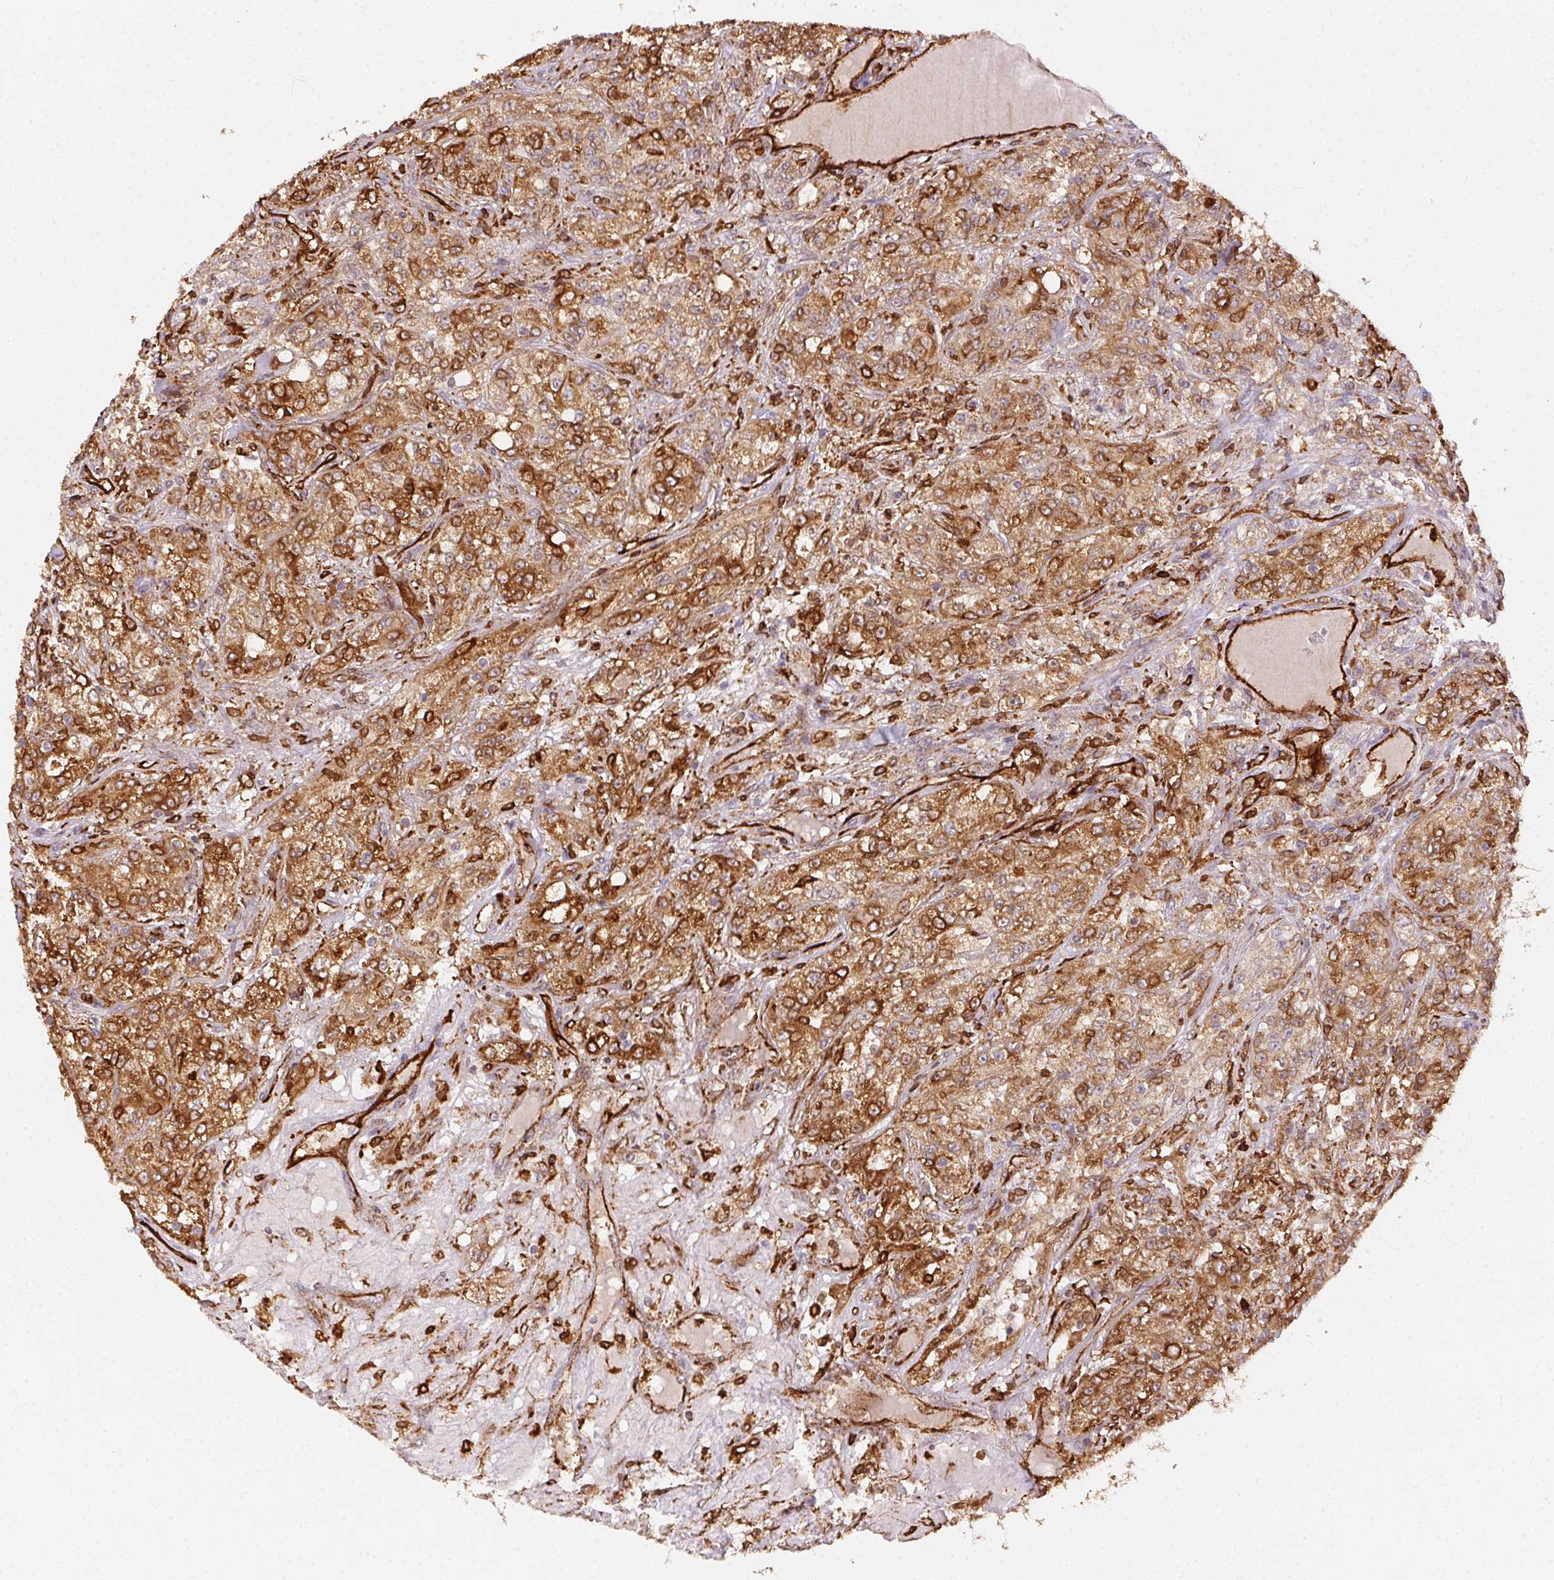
{"staining": {"intensity": "moderate", "quantity": ">75%", "location": "cytoplasmic/membranous"}, "tissue": "renal cancer", "cell_type": "Tumor cells", "image_type": "cancer", "snomed": [{"axis": "morphology", "description": "Adenocarcinoma, NOS"}, {"axis": "topography", "description": "Kidney"}], "caption": "Protein staining reveals moderate cytoplasmic/membranous positivity in about >75% of tumor cells in renal cancer (adenocarcinoma).", "gene": "RNASET2", "patient": {"sex": "female", "age": 63}}